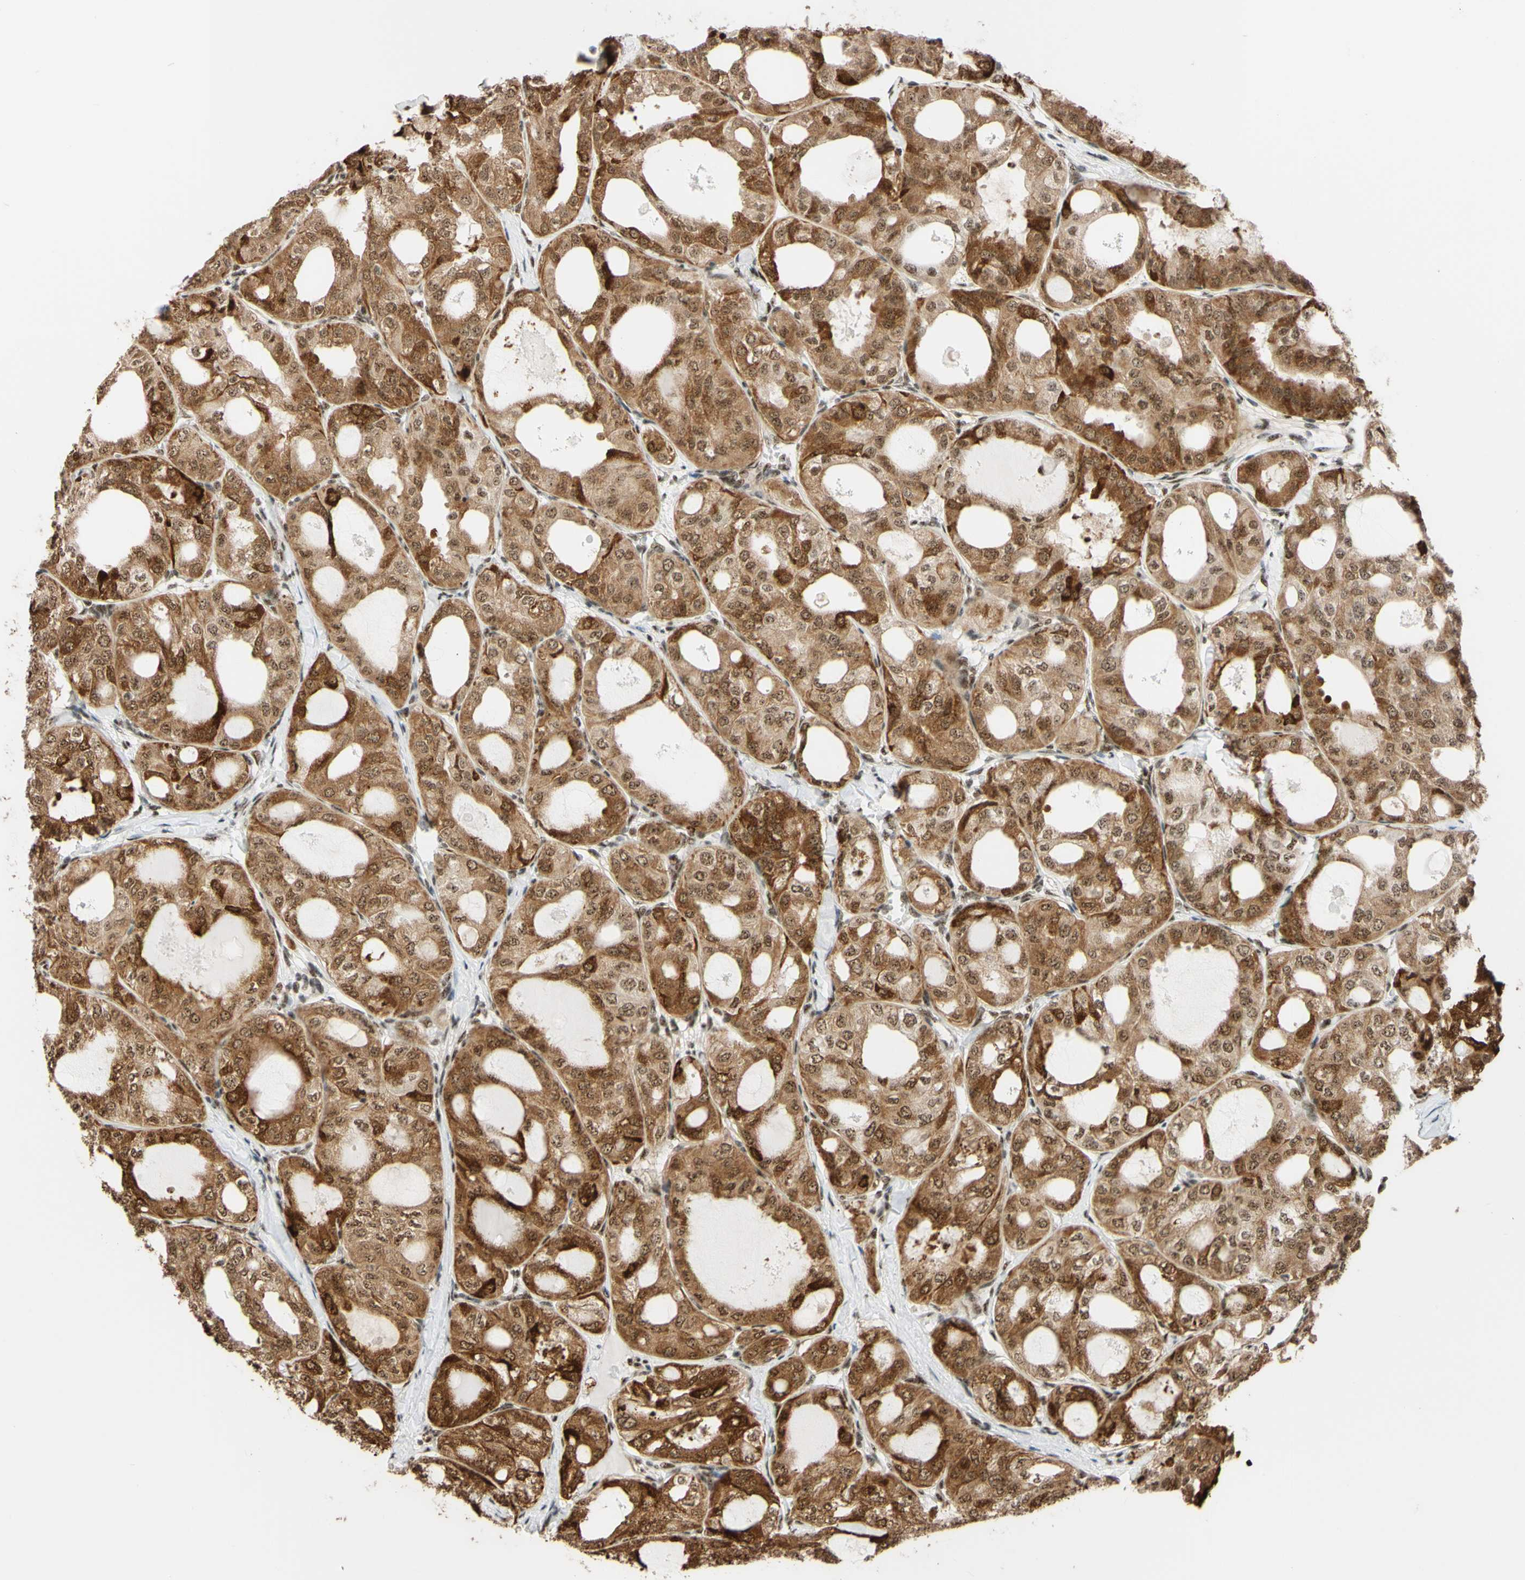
{"staining": {"intensity": "moderate", "quantity": ">75%", "location": "cytoplasmic/membranous,nuclear"}, "tissue": "thyroid cancer", "cell_type": "Tumor cells", "image_type": "cancer", "snomed": [{"axis": "morphology", "description": "Follicular adenoma carcinoma, NOS"}, {"axis": "topography", "description": "Thyroid gland"}], "caption": "The micrograph shows immunohistochemical staining of thyroid follicular adenoma carcinoma. There is moderate cytoplasmic/membranous and nuclear positivity is present in about >75% of tumor cells.", "gene": "SAP18", "patient": {"sex": "male", "age": 75}}